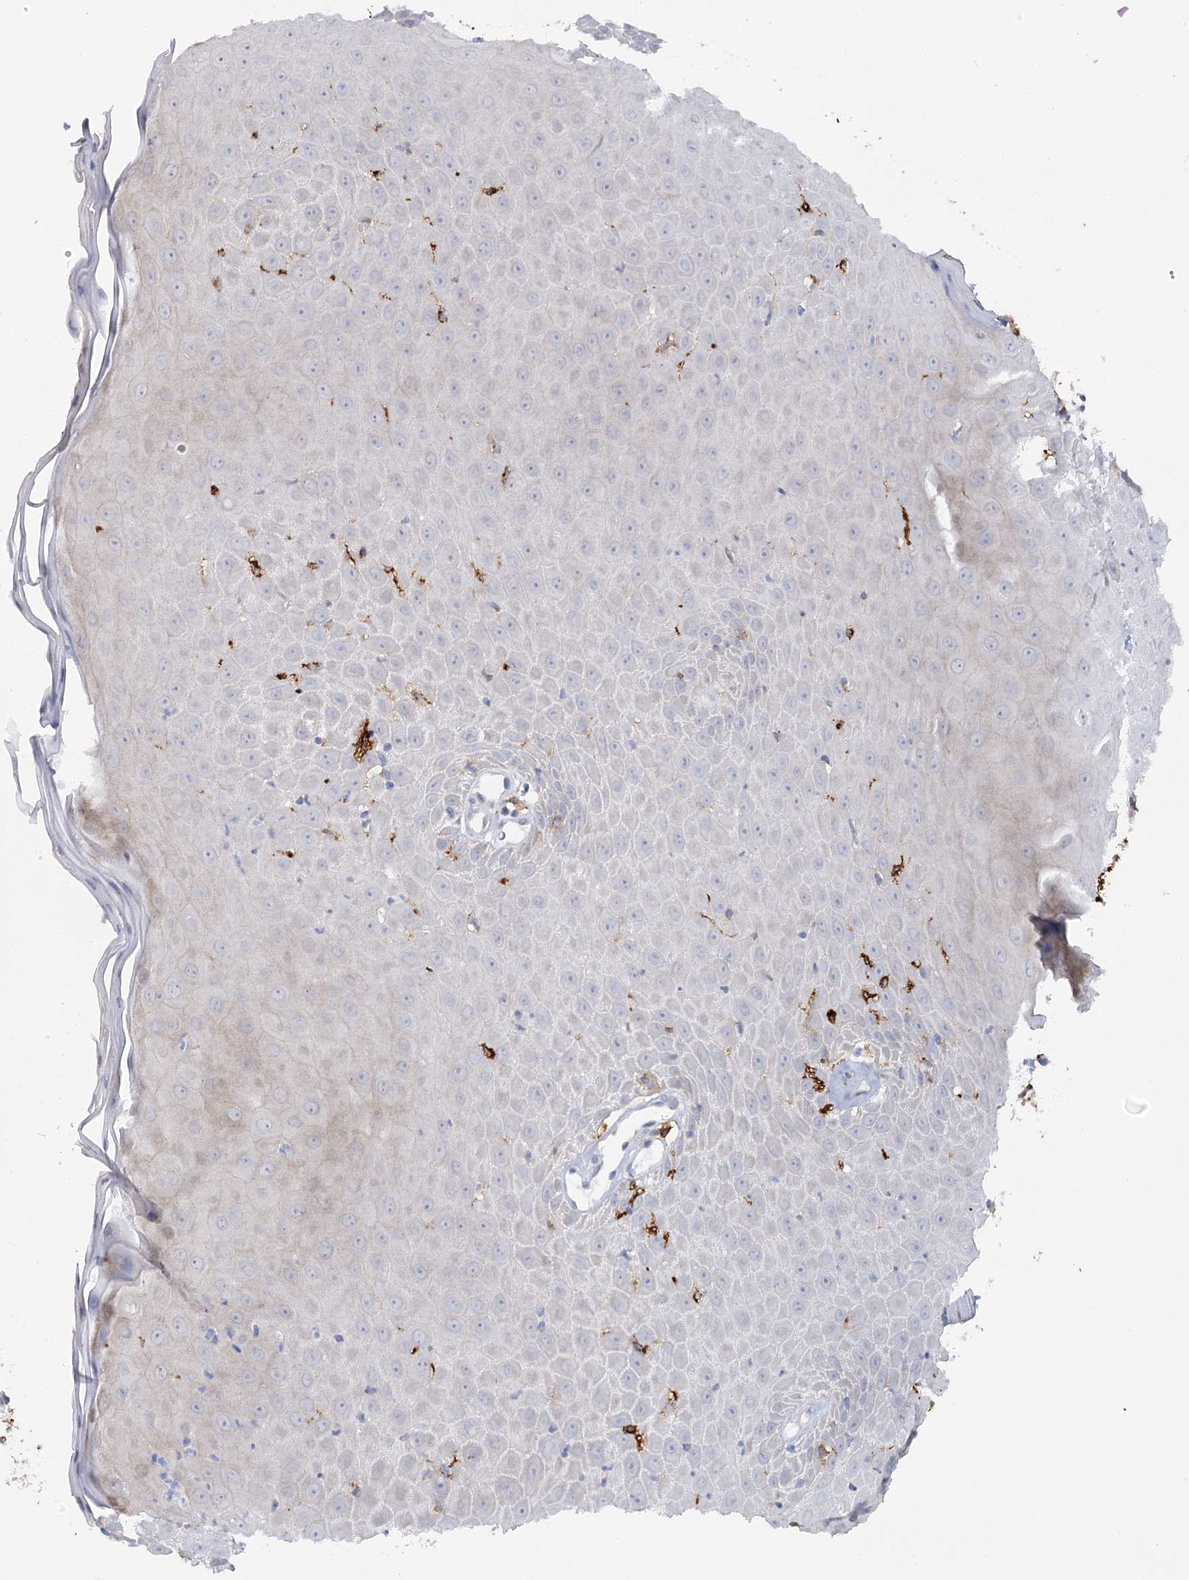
{"staining": {"intensity": "negative", "quantity": "none", "location": "none"}, "tissue": "skin", "cell_type": "Epidermal cells", "image_type": "normal", "snomed": [{"axis": "morphology", "description": "Normal tissue, NOS"}, {"axis": "topography", "description": "Vulva"}], "caption": "Protein analysis of normal skin displays no significant expression in epidermal cells. (DAB (3,3'-diaminobenzidine) IHC with hematoxylin counter stain).", "gene": "PIWIL4", "patient": {"sex": "female", "age": 68}}